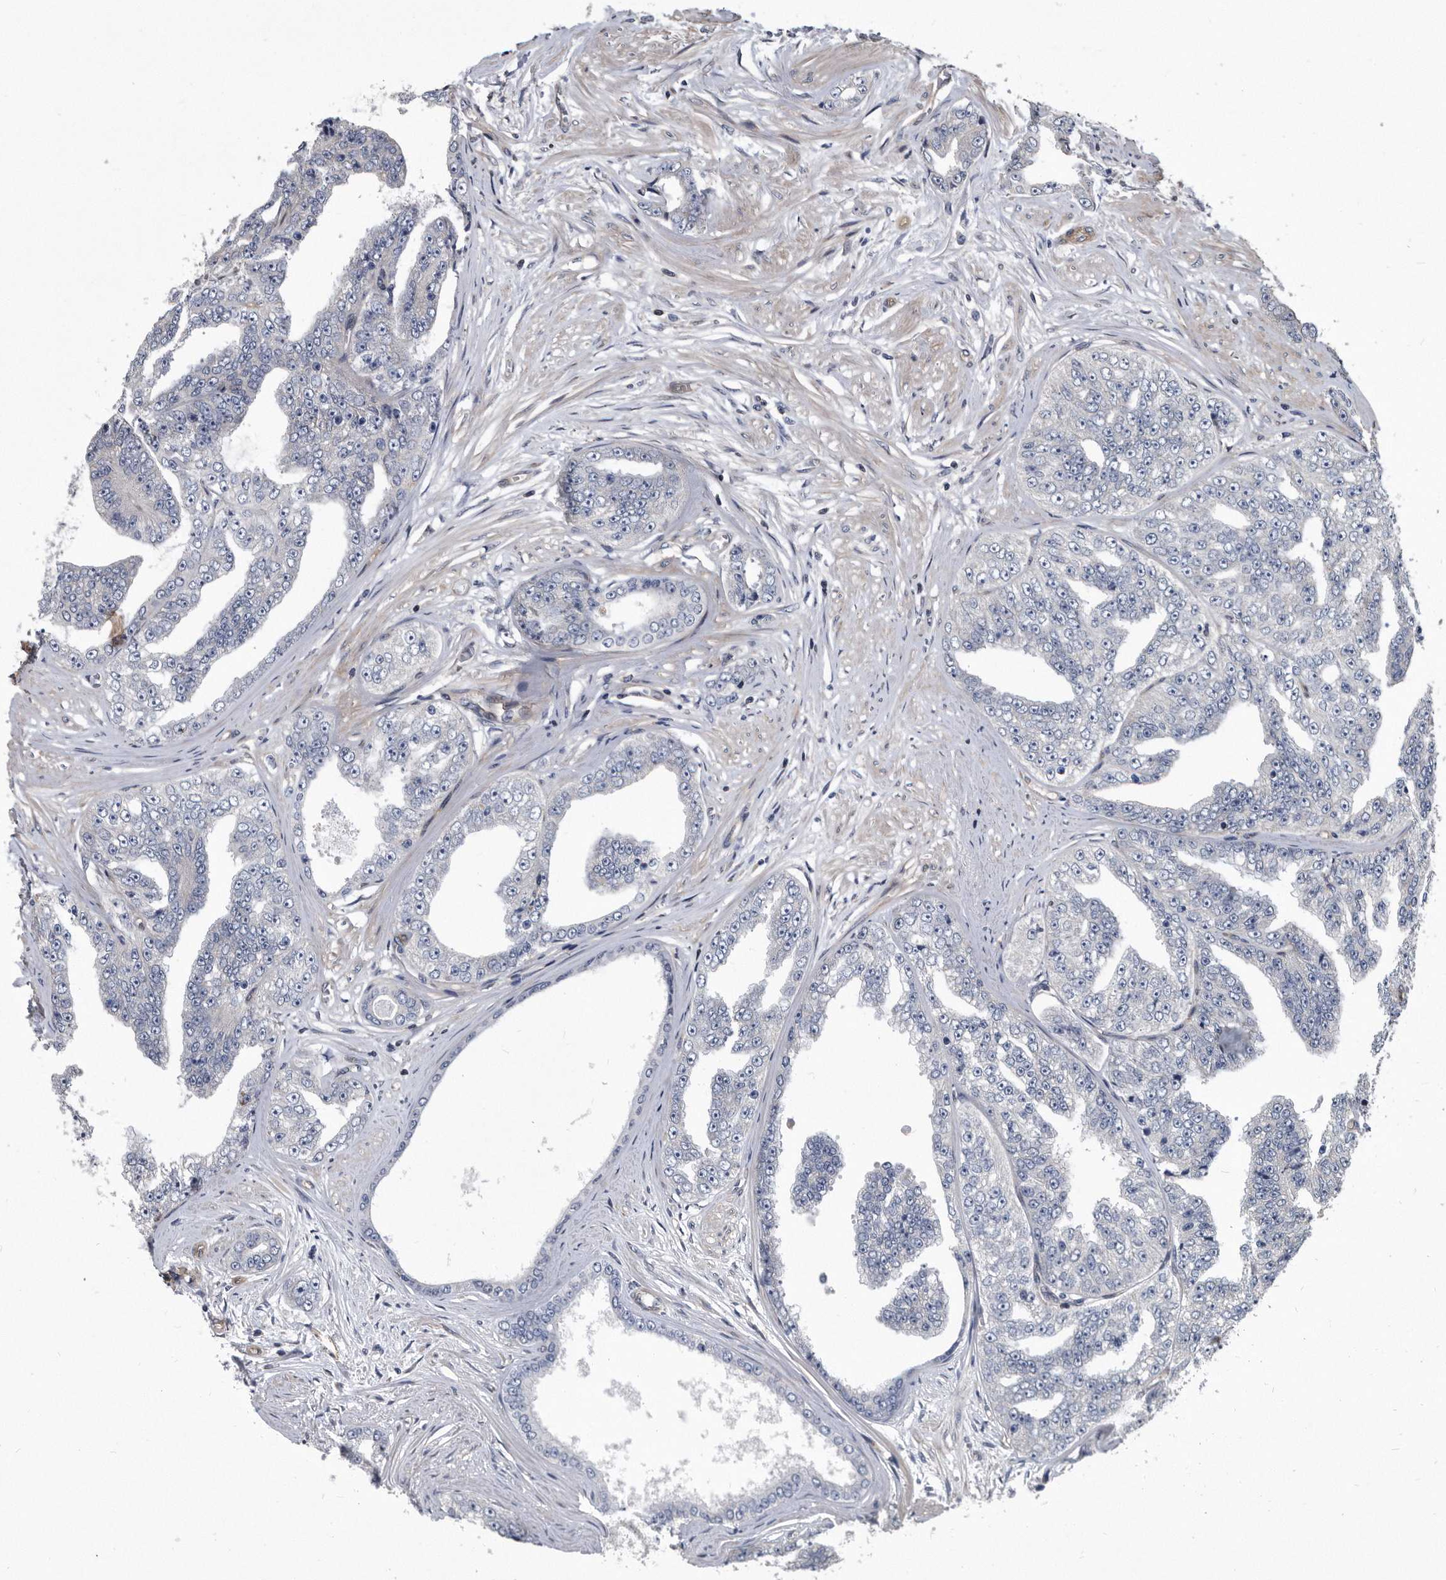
{"staining": {"intensity": "negative", "quantity": "none", "location": "none"}, "tissue": "prostate cancer", "cell_type": "Tumor cells", "image_type": "cancer", "snomed": [{"axis": "morphology", "description": "Adenocarcinoma, High grade"}, {"axis": "topography", "description": "Prostate"}], "caption": "High power microscopy photomicrograph of an IHC micrograph of high-grade adenocarcinoma (prostate), revealing no significant staining in tumor cells. (DAB (3,3'-diaminobenzidine) IHC visualized using brightfield microscopy, high magnification).", "gene": "ARMCX1", "patient": {"sex": "male", "age": 71}}